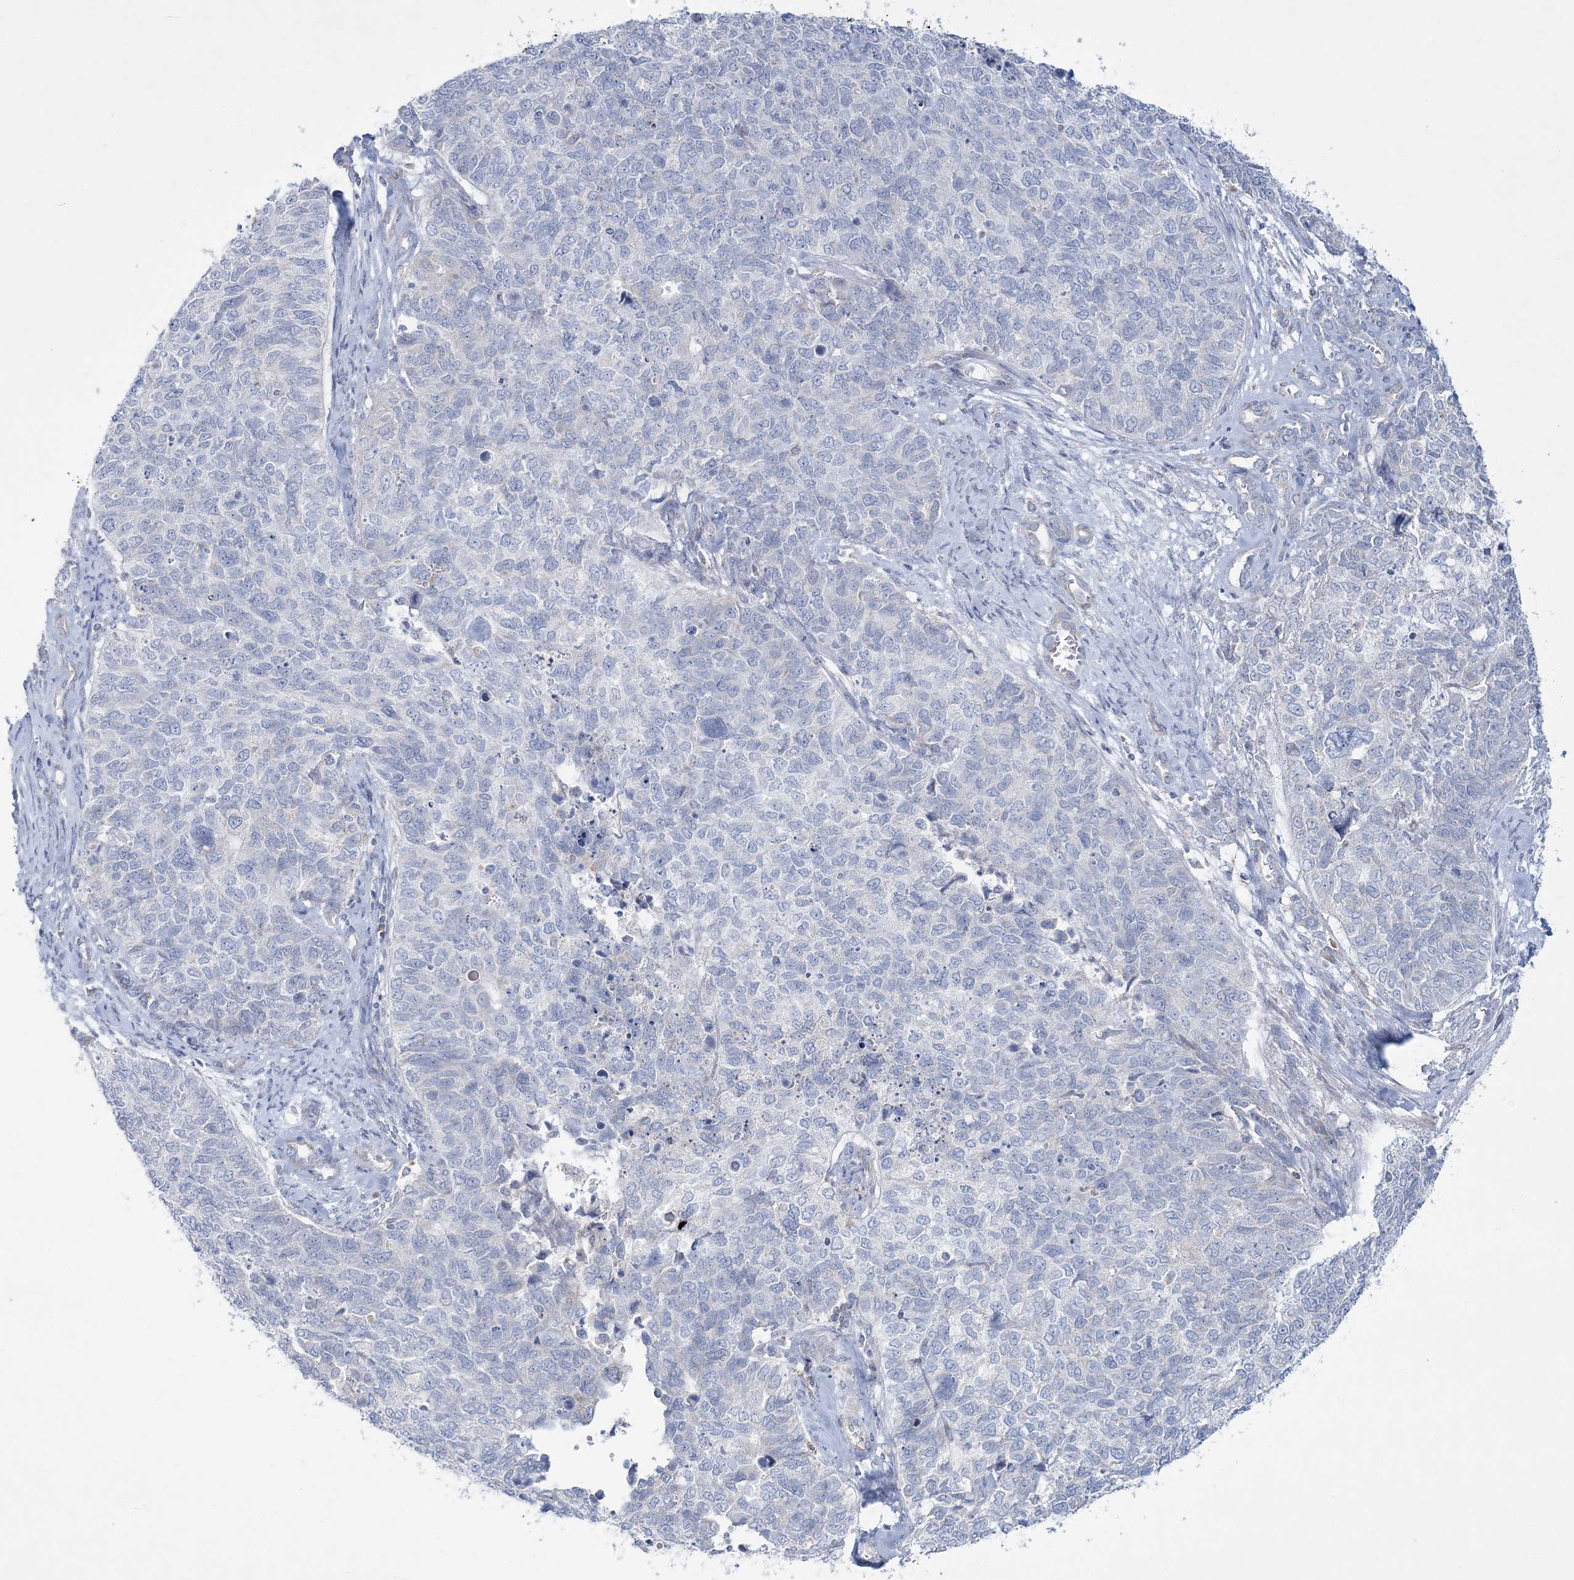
{"staining": {"intensity": "negative", "quantity": "none", "location": "none"}, "tissue": "cervical cancer", "cell_type": "Tumor cells", "image_type": "cancer", "snomed": [{"axis": "morphology", "description": "Squamous cell carcinoma, NOS"}, {"axis": "topography", "description": "Cervix"}], "caption": "Protein analysis of squamous cell carcinoma (cervical) displays no significant positivity in tumor cells.", "gene": "TBC1D7", "patient": {"sex": "female", "age": 63}}